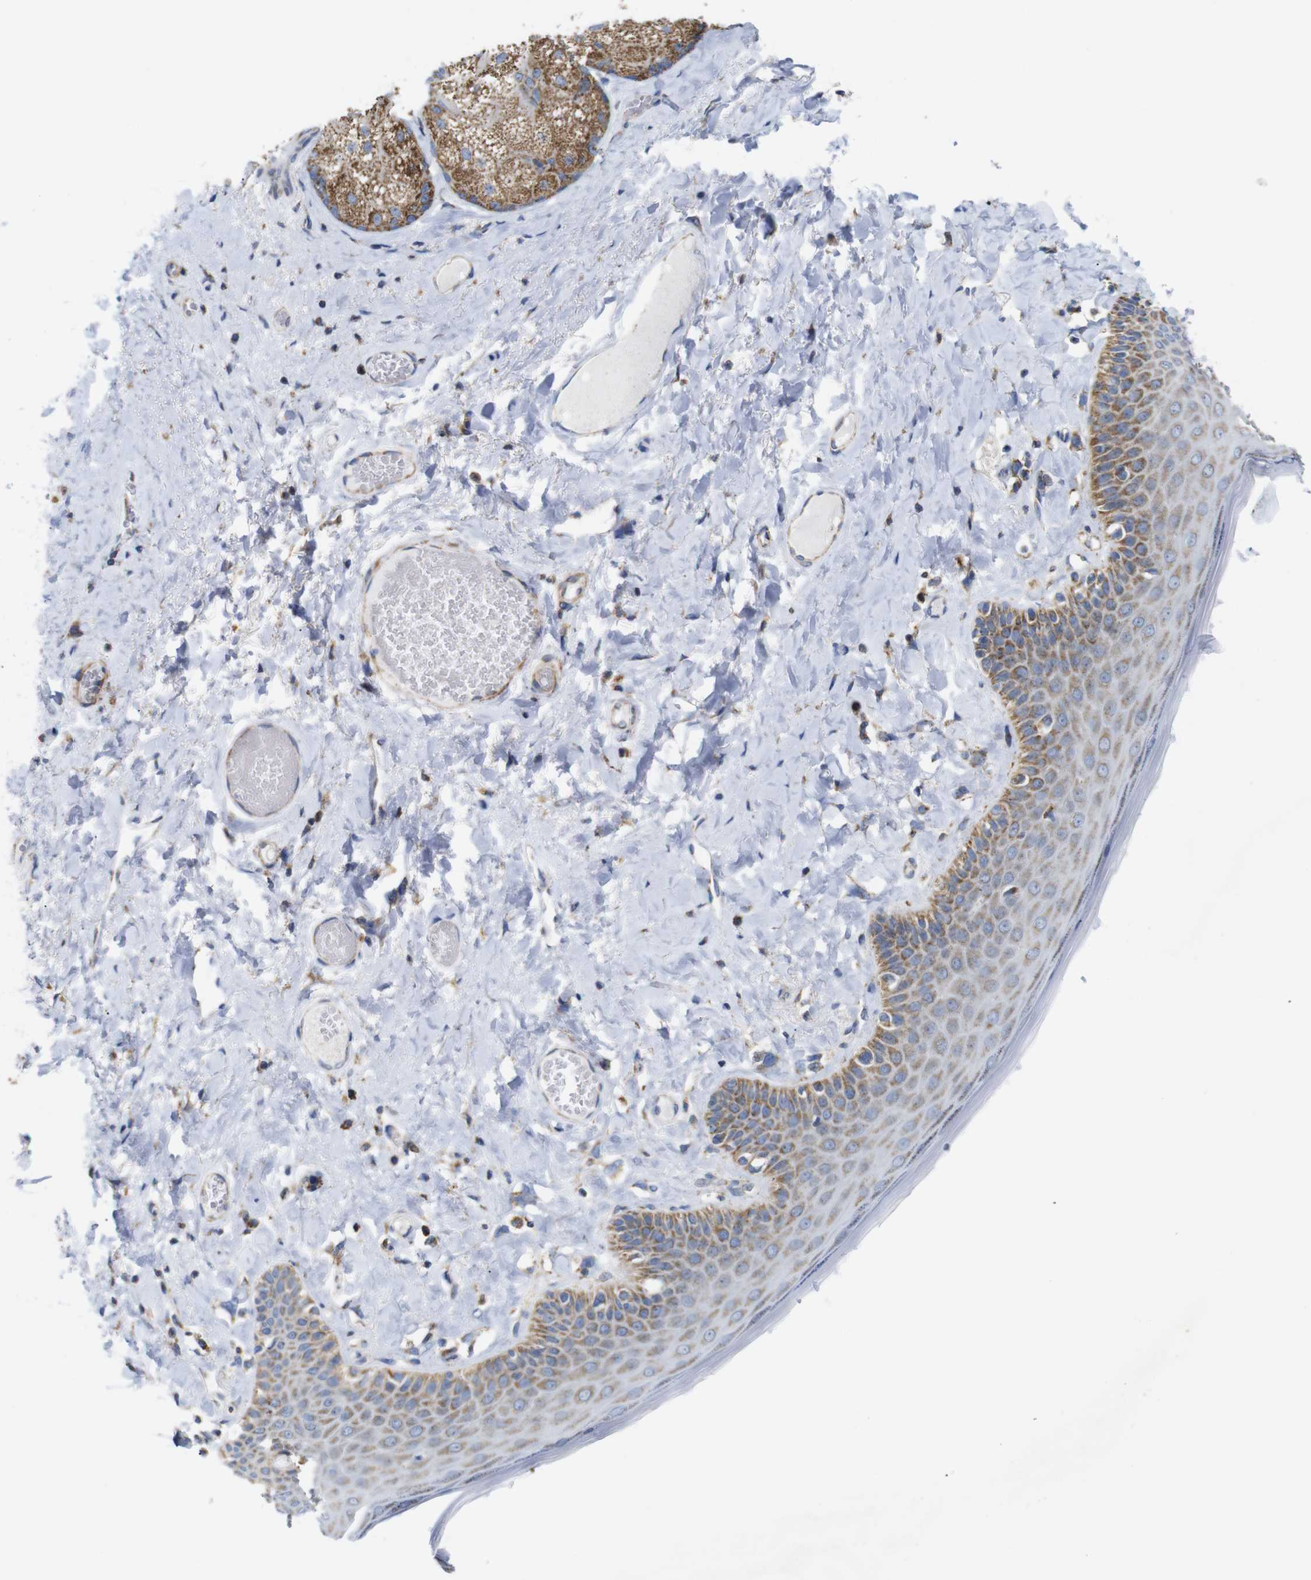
{"staining": {"intensity": "moderate", "quantity": ">75%", "location": "cytoplasmic/membranous"}, "tissue": "skin", "cell_type": "Epidermal cells", "image_type": "normal", "snomed": [{"axis": "morphology", "description": "Normal tissue, NOS"}, {"axis": "topography", "description": "Anal"}], "caption": "This photomicrograph reveals IHC staining of unremarkable human skin, with medium moderate cytoplasmic/membranous positivity in about >75% of epidermal cells.", "gene": "FAM171B", "patient": {"sex": "male", "age": 69}}